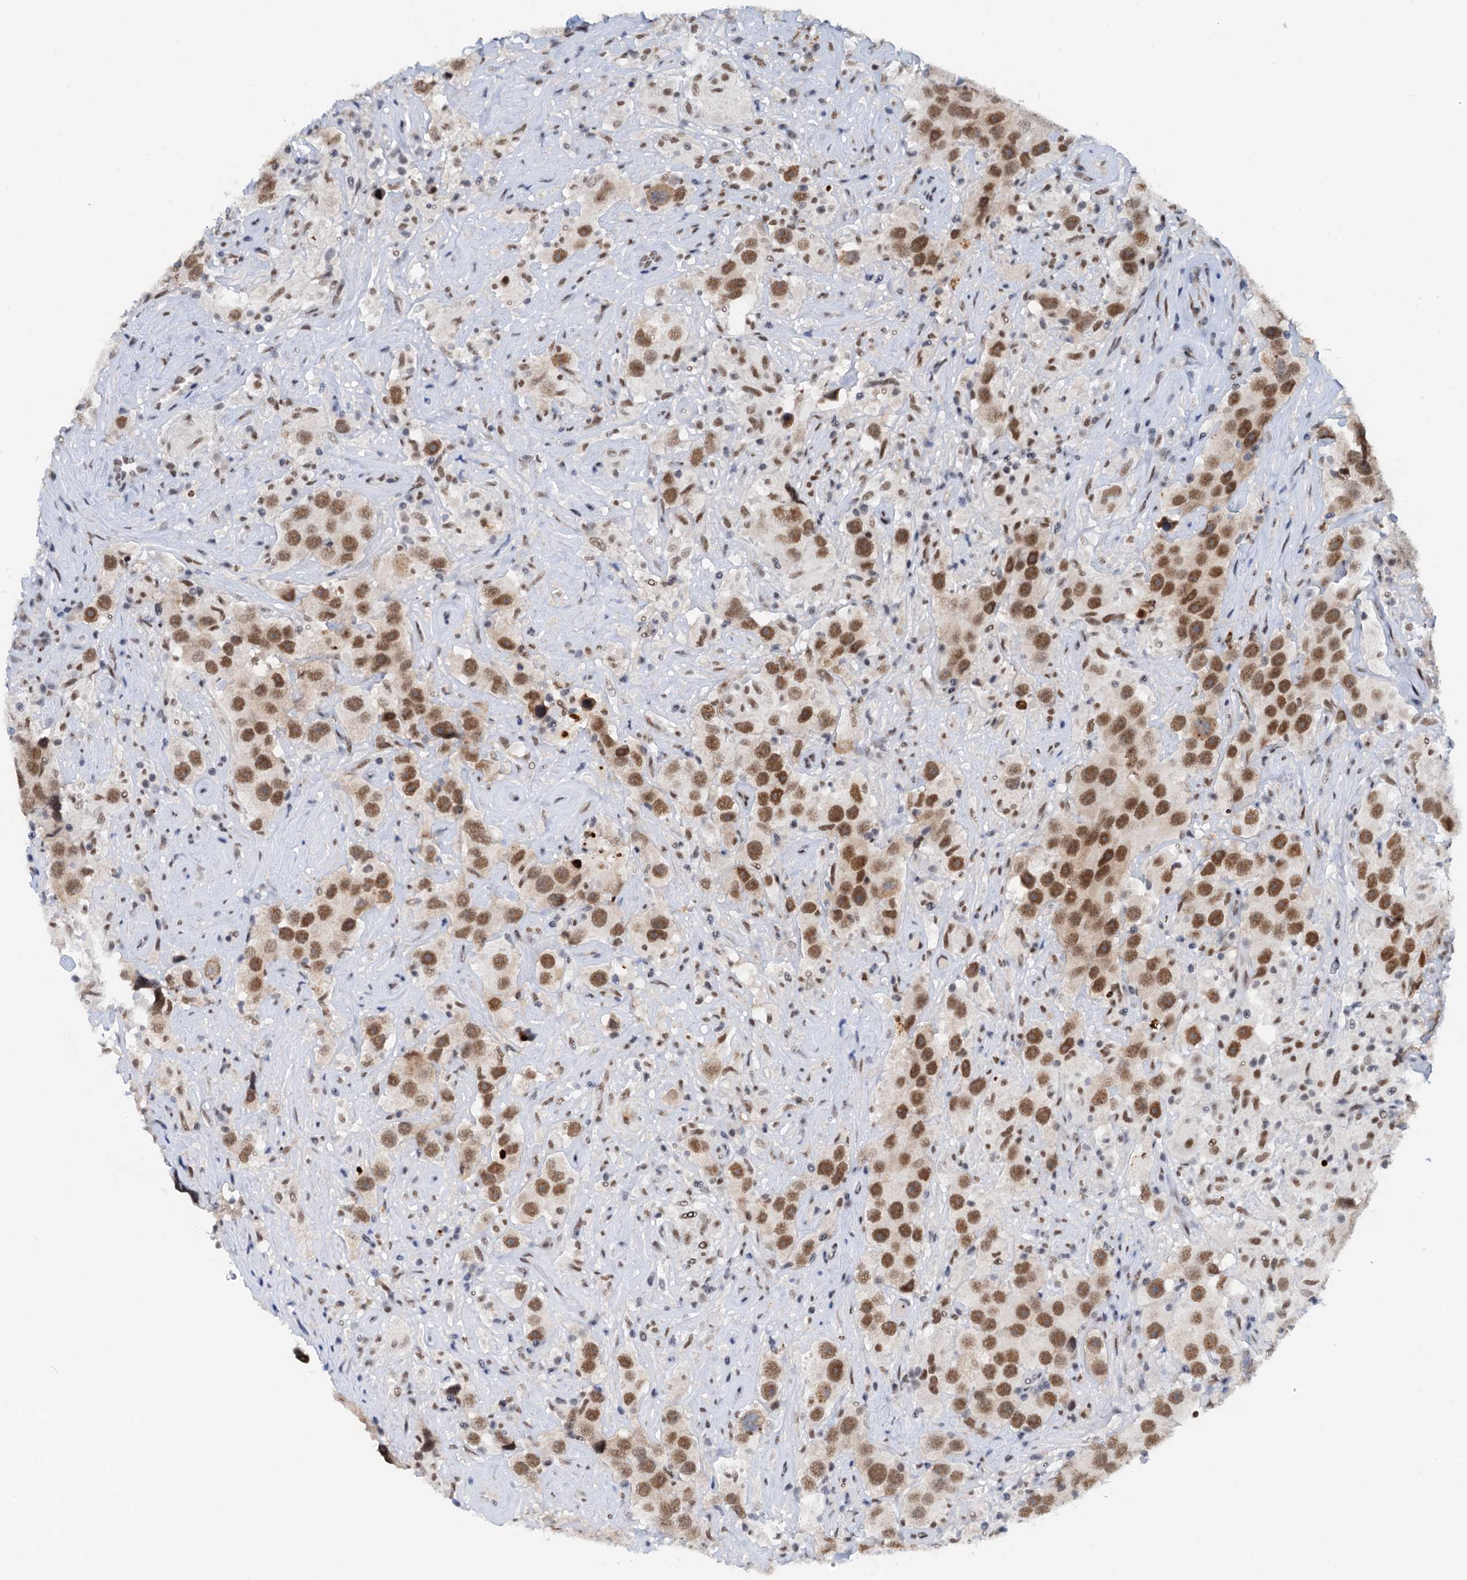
{"staining": {"intensity": "moderate", "quantity": ">75%", "location": "nuclear"}, "tissue": "testis cancer", "cell_type": "Tumor cells", "image_type": "cancer", "snomed": [{"axis": "morphology", "description": "Seminoma, NOS"}, {"axis": "topography", "description": "Testis"}], "caption": "This histopathology image reveals testis cancer stained with immunohistochemistry (IHC) to label a protein in brown. The nuclear of tumor cells show moderate positivity for the protein. Nuclei are counter-stained blue.", "gene": "SNRPD1", "patient": {"sex": "male", "age": 49}}